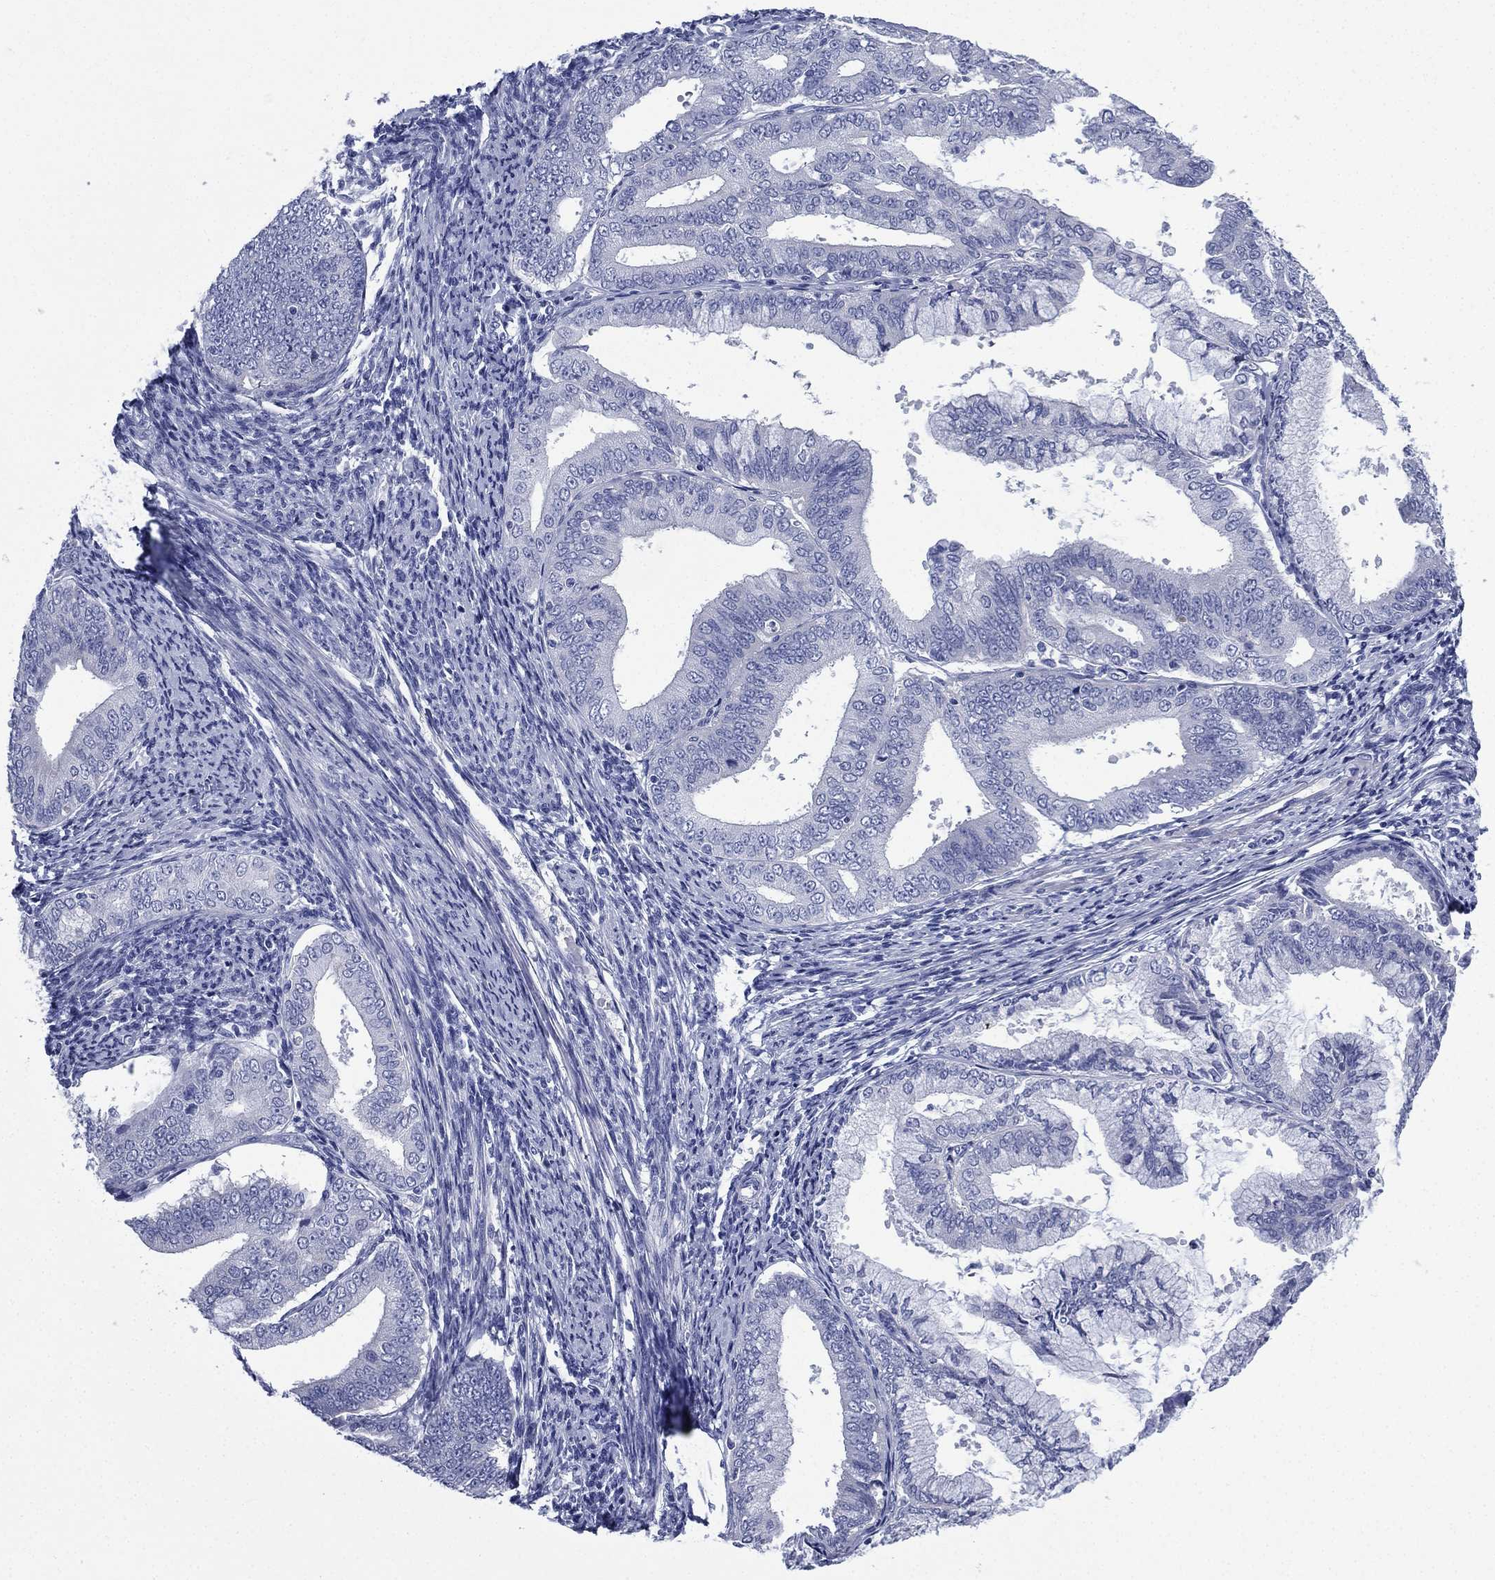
{"staining": {"intensity": "negative", "quantity": "none", "location": "none"}, "tissue": "endometrial cancer", "cell_type": "Tumor cells", "image_type": "cancer", "snomed": [{"axis": "morphology", "description": "Adenocarcinoma, NOS"}, {"axis": "topography", "description": "Endometrium"}], "caption": "This is an immunohistochemistry (IHC) histopathology image of human endometrial cancer. There is no positivity in tumor cells.", "gene": "FCER2", "patient": {"sex": "female", "age": 63}}